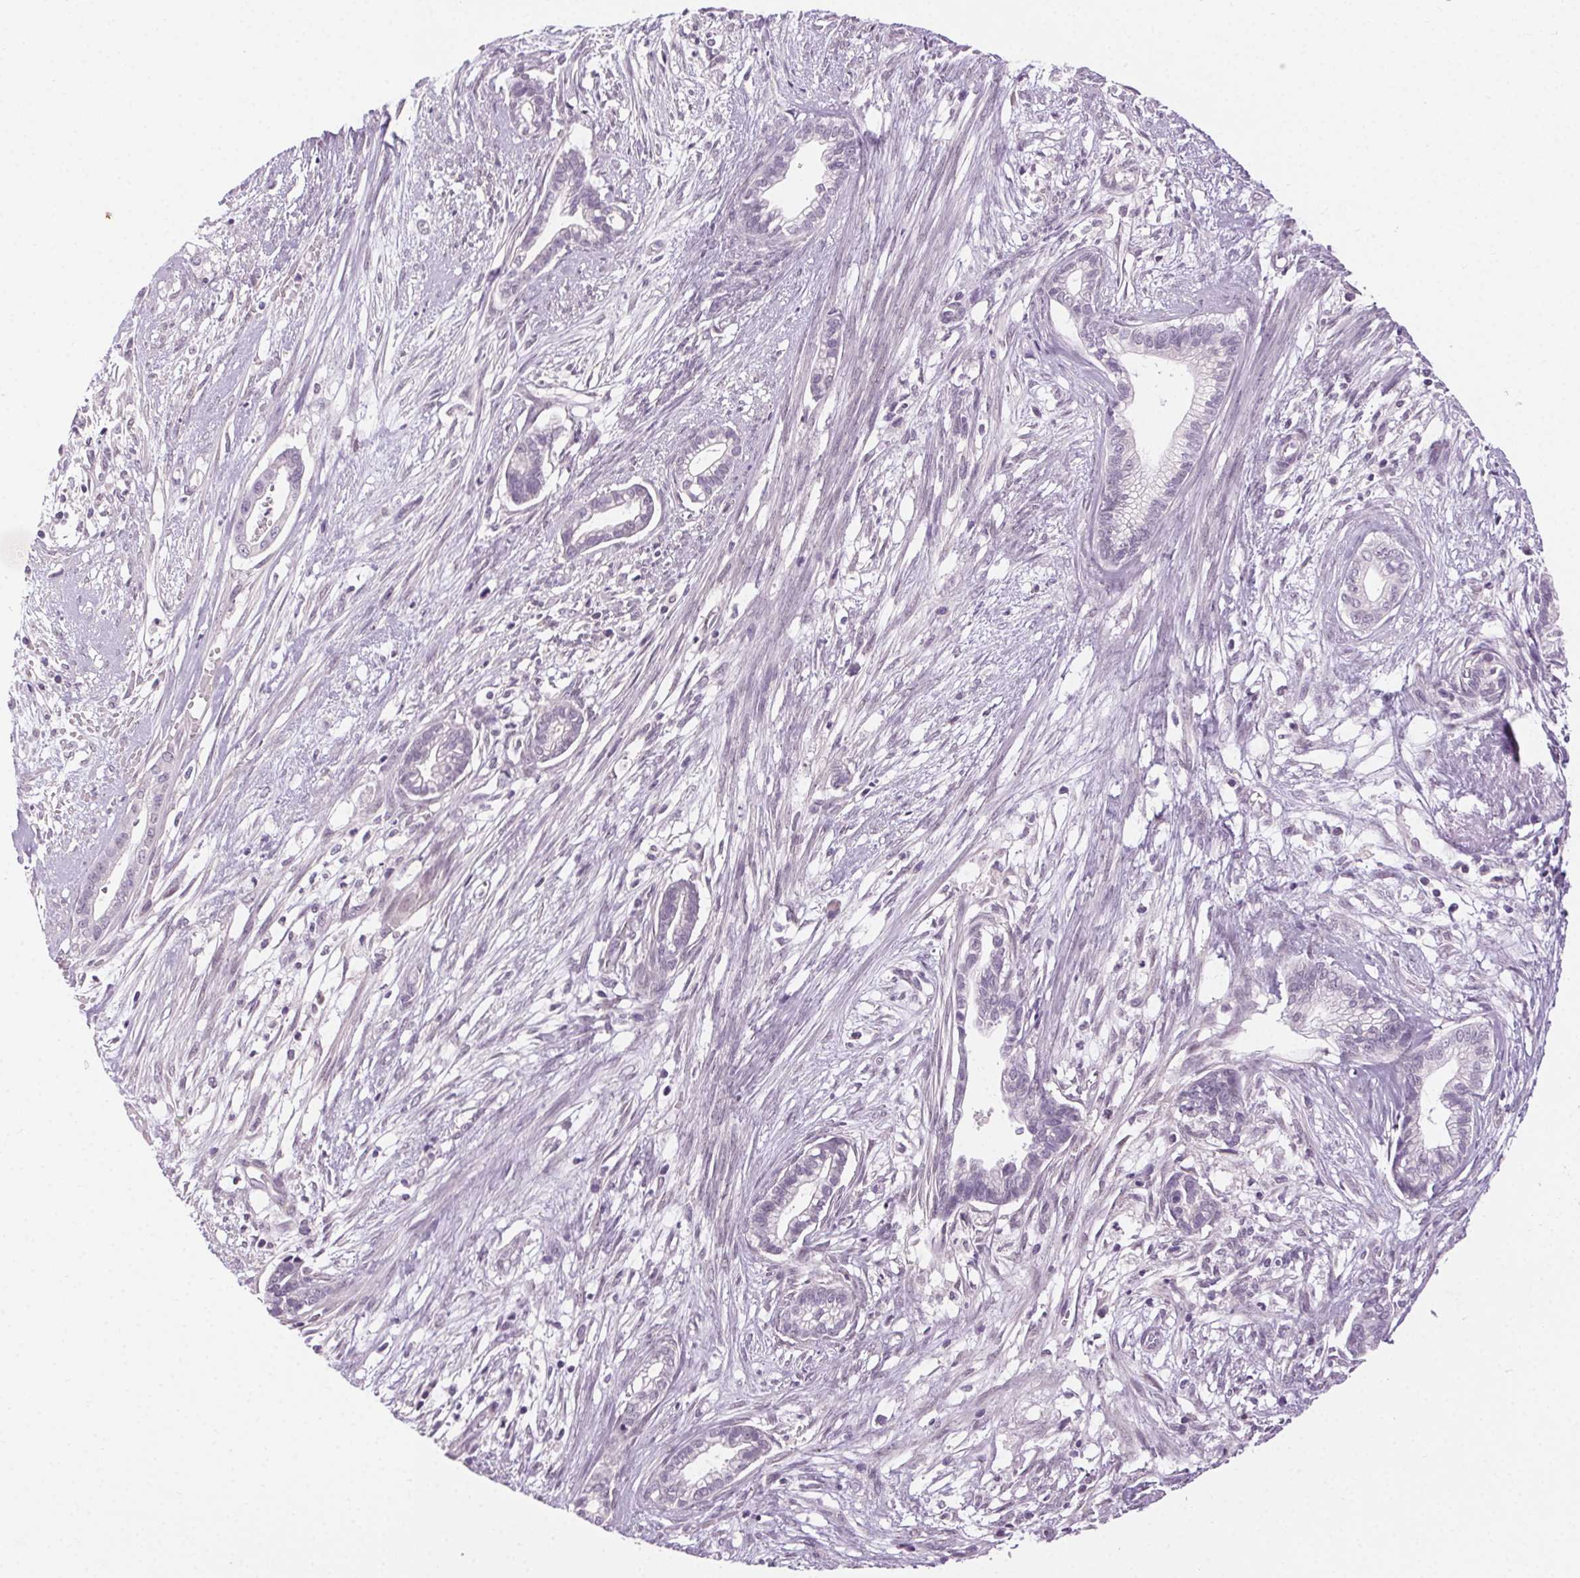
{"staining": {"intensity": "negative", "quantity": "none", "location": "none"}, "tissue": "cervical cancer", "cell_type": "Tumor cells", "image_type": "cancer", "snomed": [{"axis": "morphology", "description": "Adenocarcinoma, NOS"}, {"axis": "topography", "description": "Cervix"}], "caption": "Immunohistochemistry (IHC) of human cervical adenocarcinoma shows no positivity in tumor cells.", "gene": "FAM168A", "patient": {"sex": "female", "age": 62}}